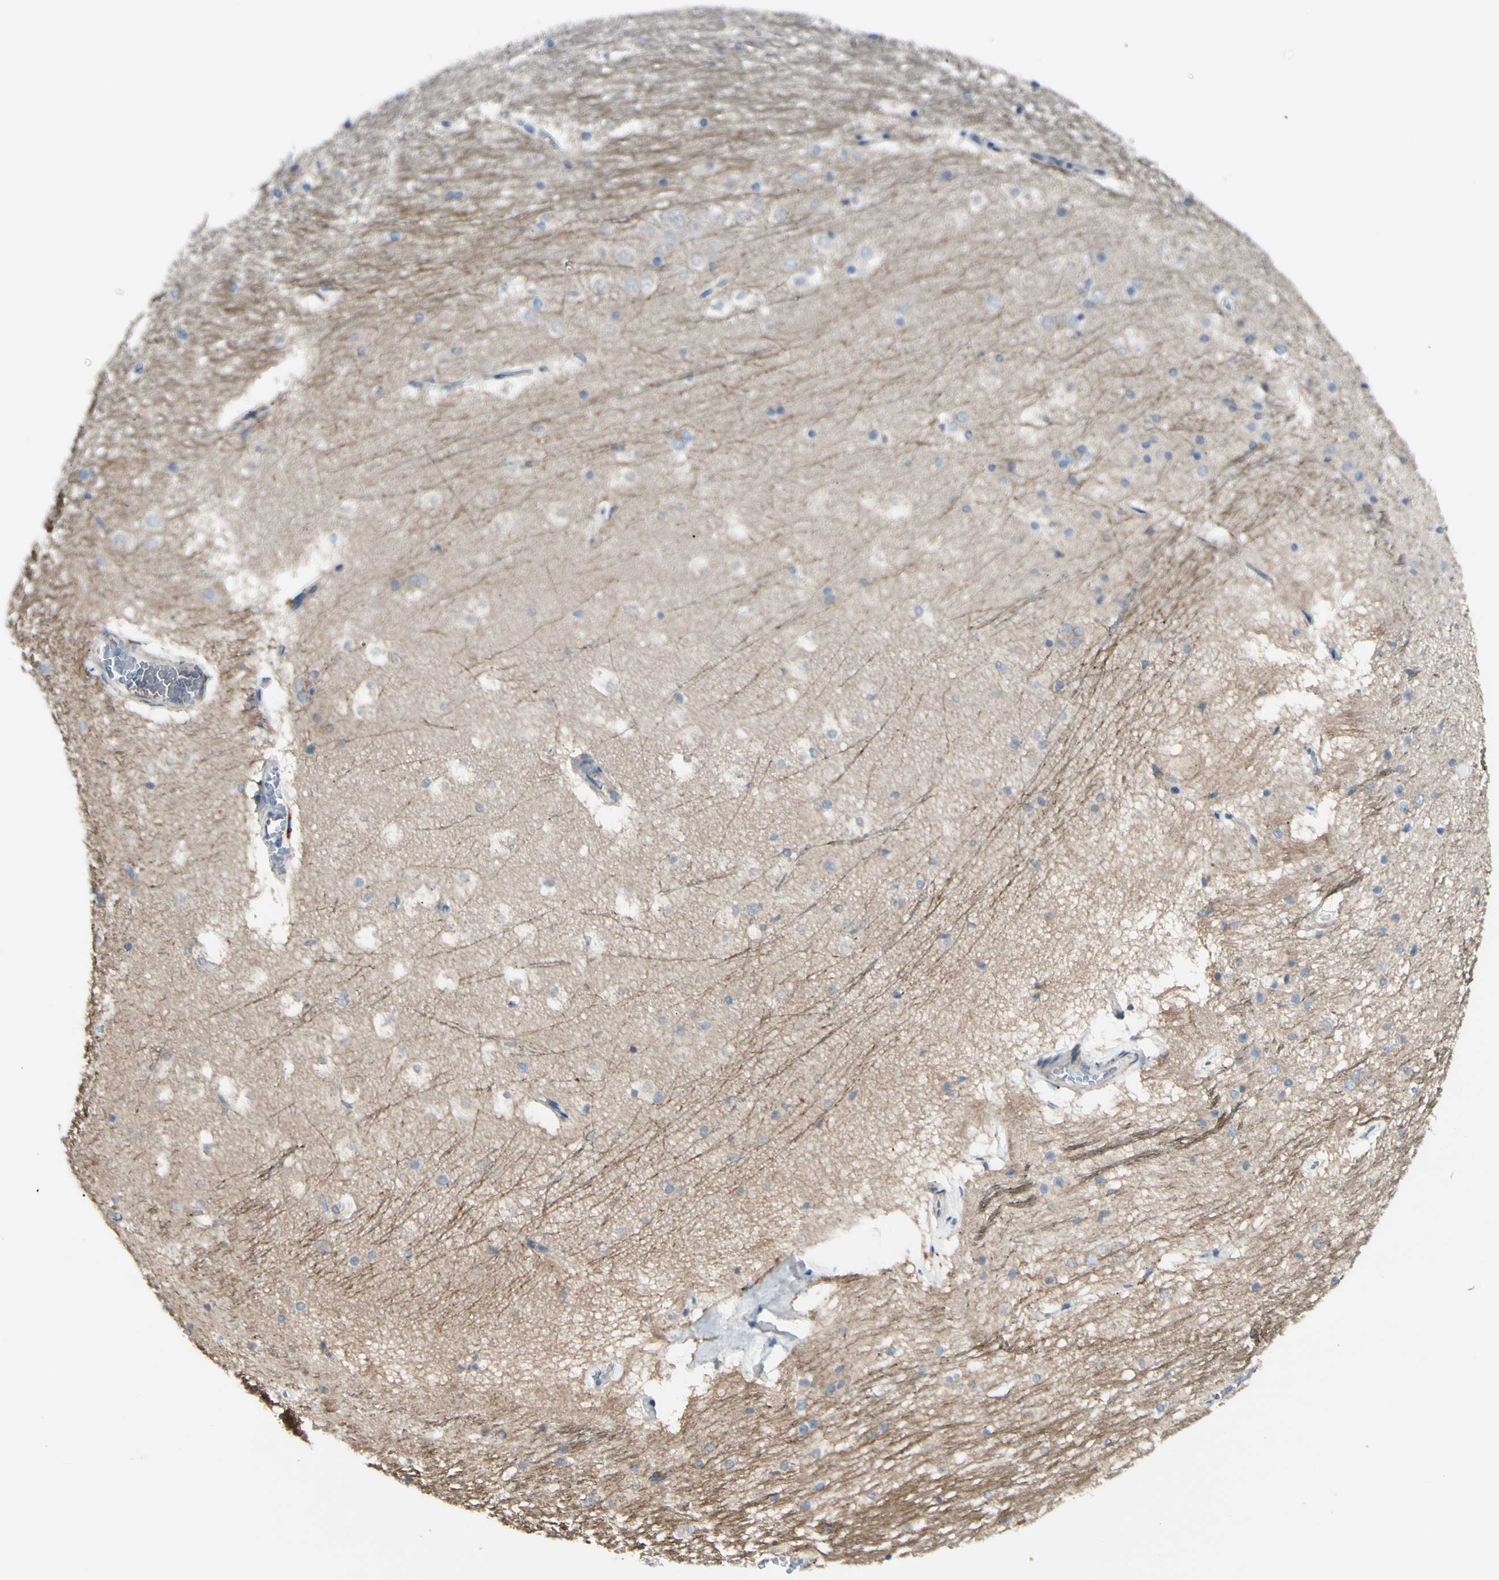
{"staining": {"intensity": "negative", "quantity": "none", "location": "none"}, "tissue": "hippocampus", "cell_type": "Glial cells", "image_type": "normal", "snomed": [{"axis": "morphology", "description": "Normal tissue, NOS"}, {"axis": "topography", "description": "Hippocampus"}], "caption": "High power microscopy image of an immunohistochemistry (IHC) image of unremarkable hippocampus, revealing no significant expression in glial cells. (Immunohistochemistry (ihc), brightfield microscopy, high magnification).", "gene": "EPHA3", "patient": {"sex": "male", "age": 45}}